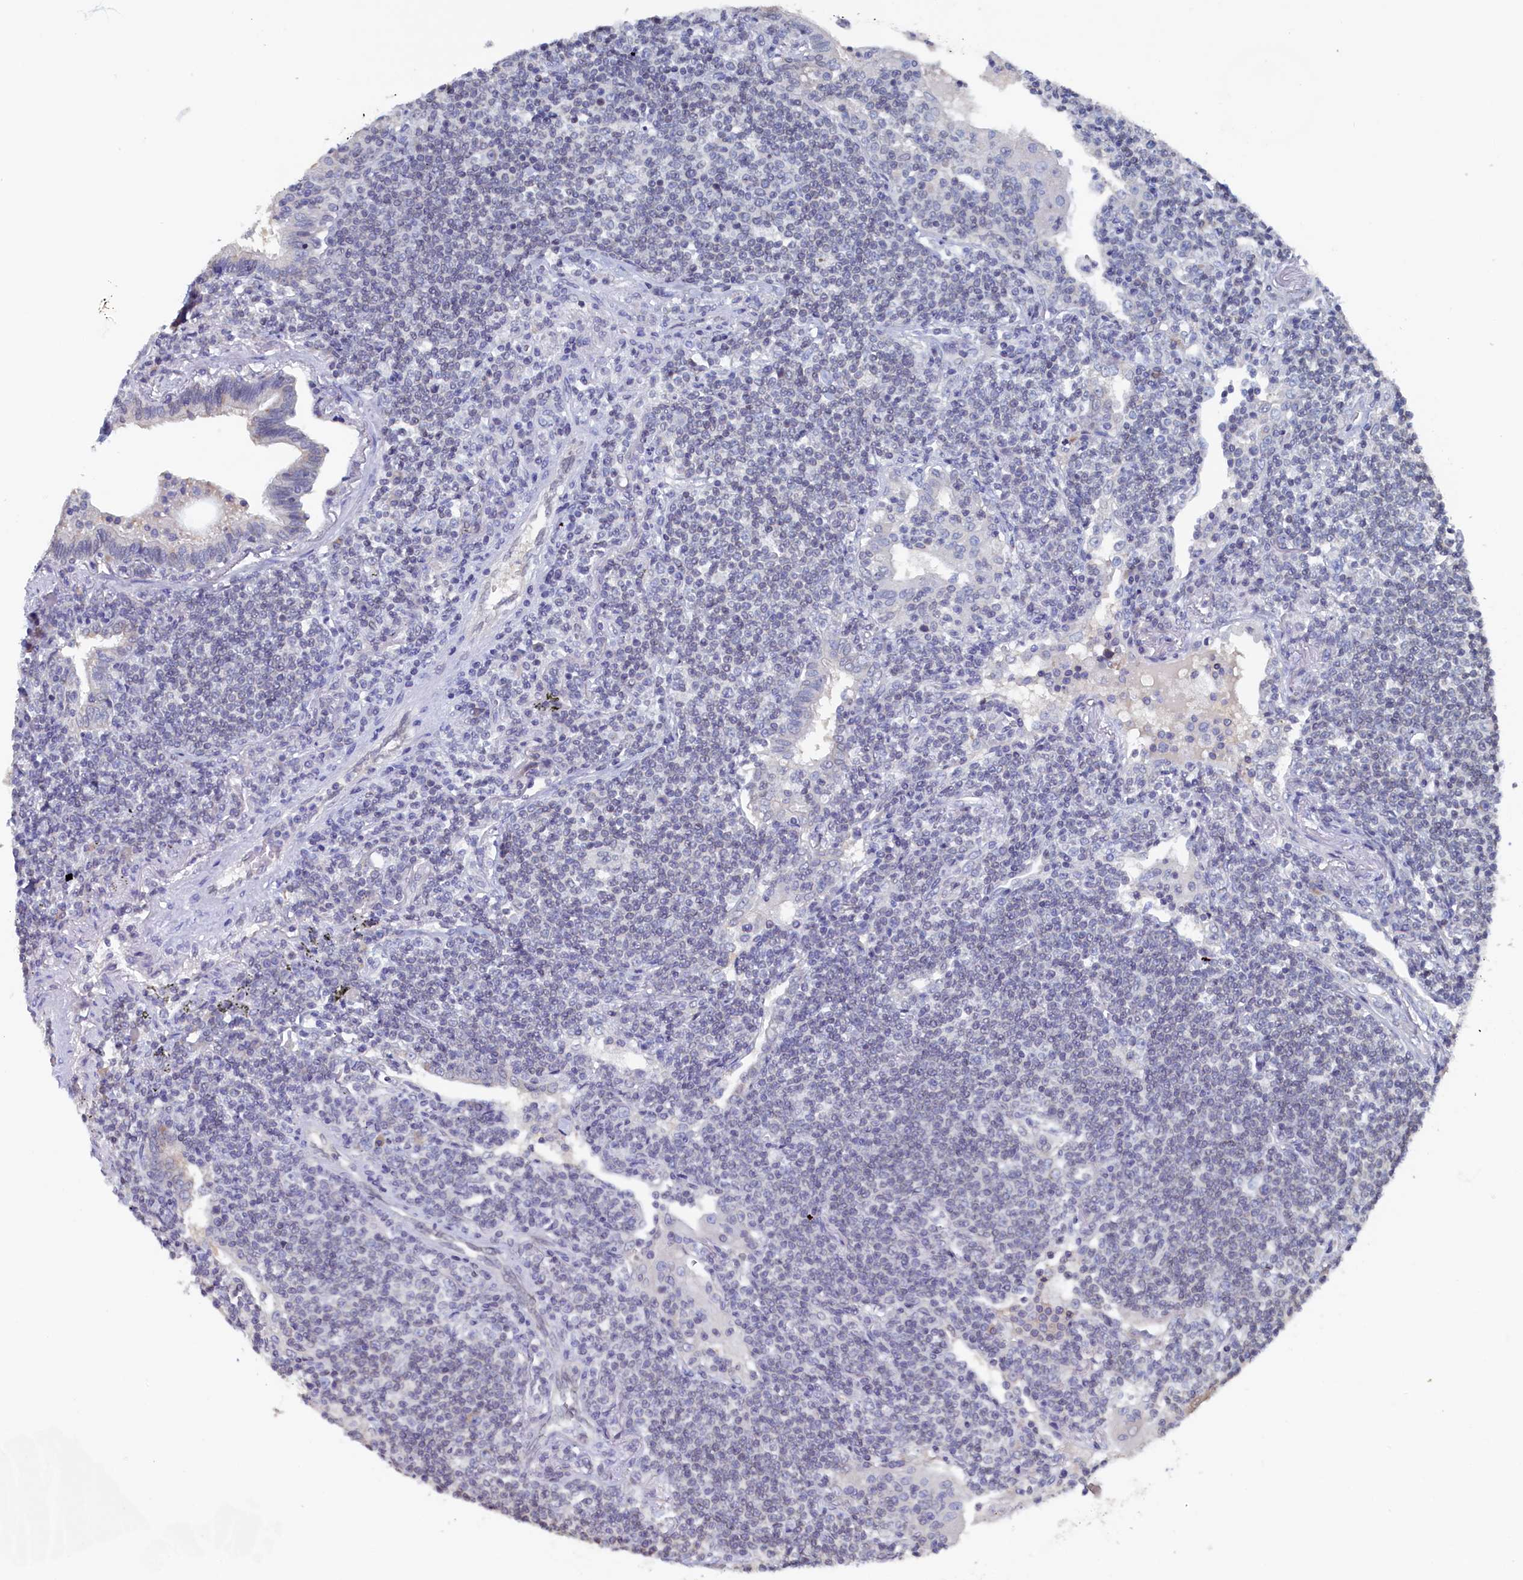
{"staining": {"intensity": "negative", "quantity": "none", "location": "none"}, "tissue": "lymphoma", "cell_type": "Tumor cells", "image_type": "cancer", "snomed": [{"axis": "morphology", "description": "Malignant lymphoma, non-Hodgkin's type, Low grade"}, {"axis": "topography", "description": "Lung"}], "caption": "Immunohistochemistry photomicrograph of lymphoma stained for a protein (brown), which demonstrates no staining in tumor cells.", "gene": "C11orf54", "patient": {"sex": "female", "age": 71}}